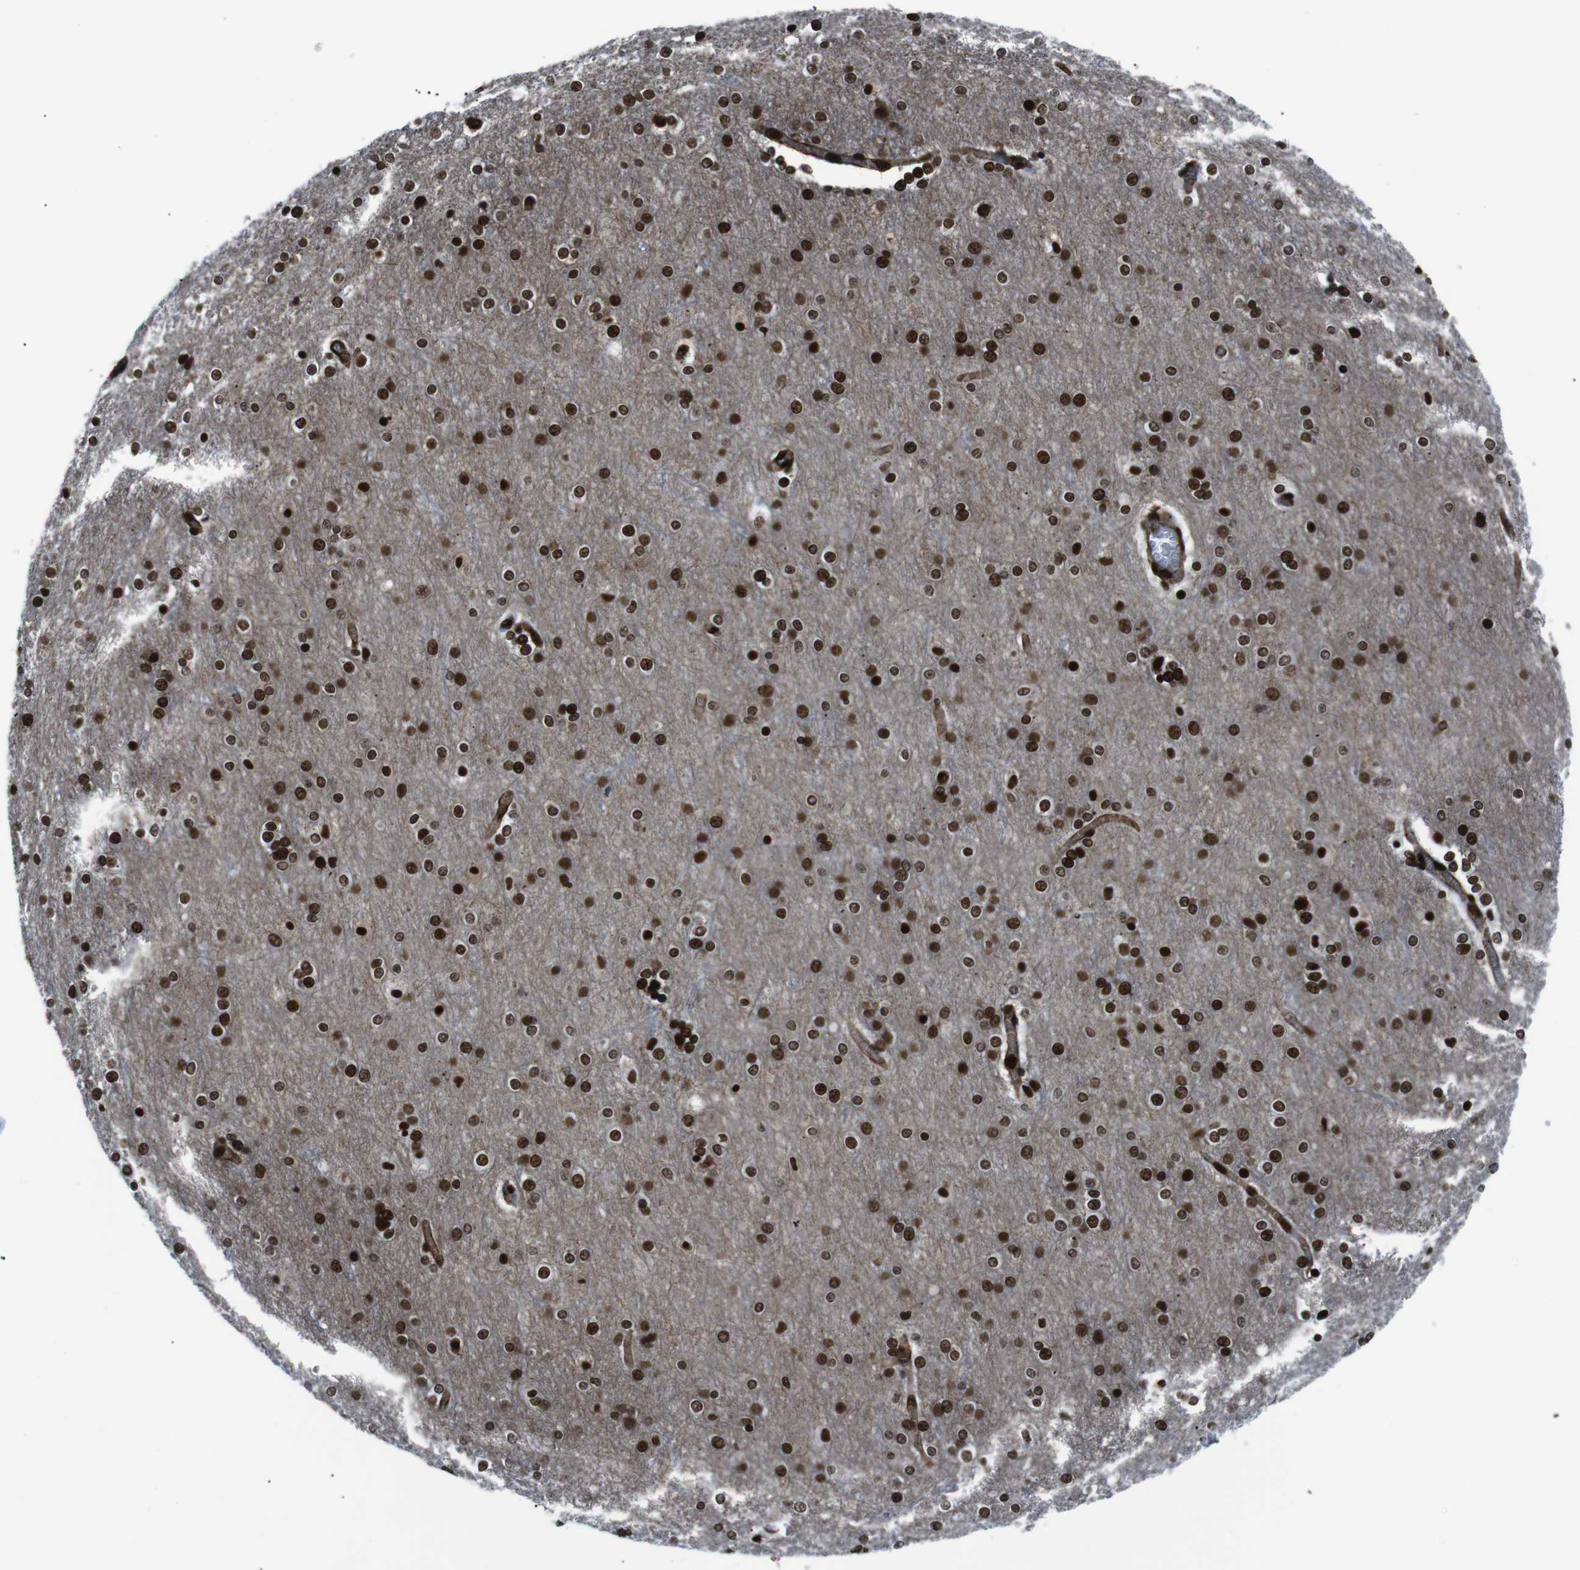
{"staining": {"intensity": "strong", "quantity": ">75%", "location": "nuclear"}, "tissue": "cerebral cortex", "cell_type": "Endothelial cells", "image_type": "normal", "snomed": [{"axis": "morphology", "description": "Normal tissue, NOS"}, {"axis": "topography", "description": "Cerebral cortex"}], "caption": "Immunohistochemical staining of unremarkable cerebral cortex reveals strong nuclear protein positivity in about >75% of endothelial cells.", "gene": "HNRNPU", "patient": {"sex": "female", "age": 54}}